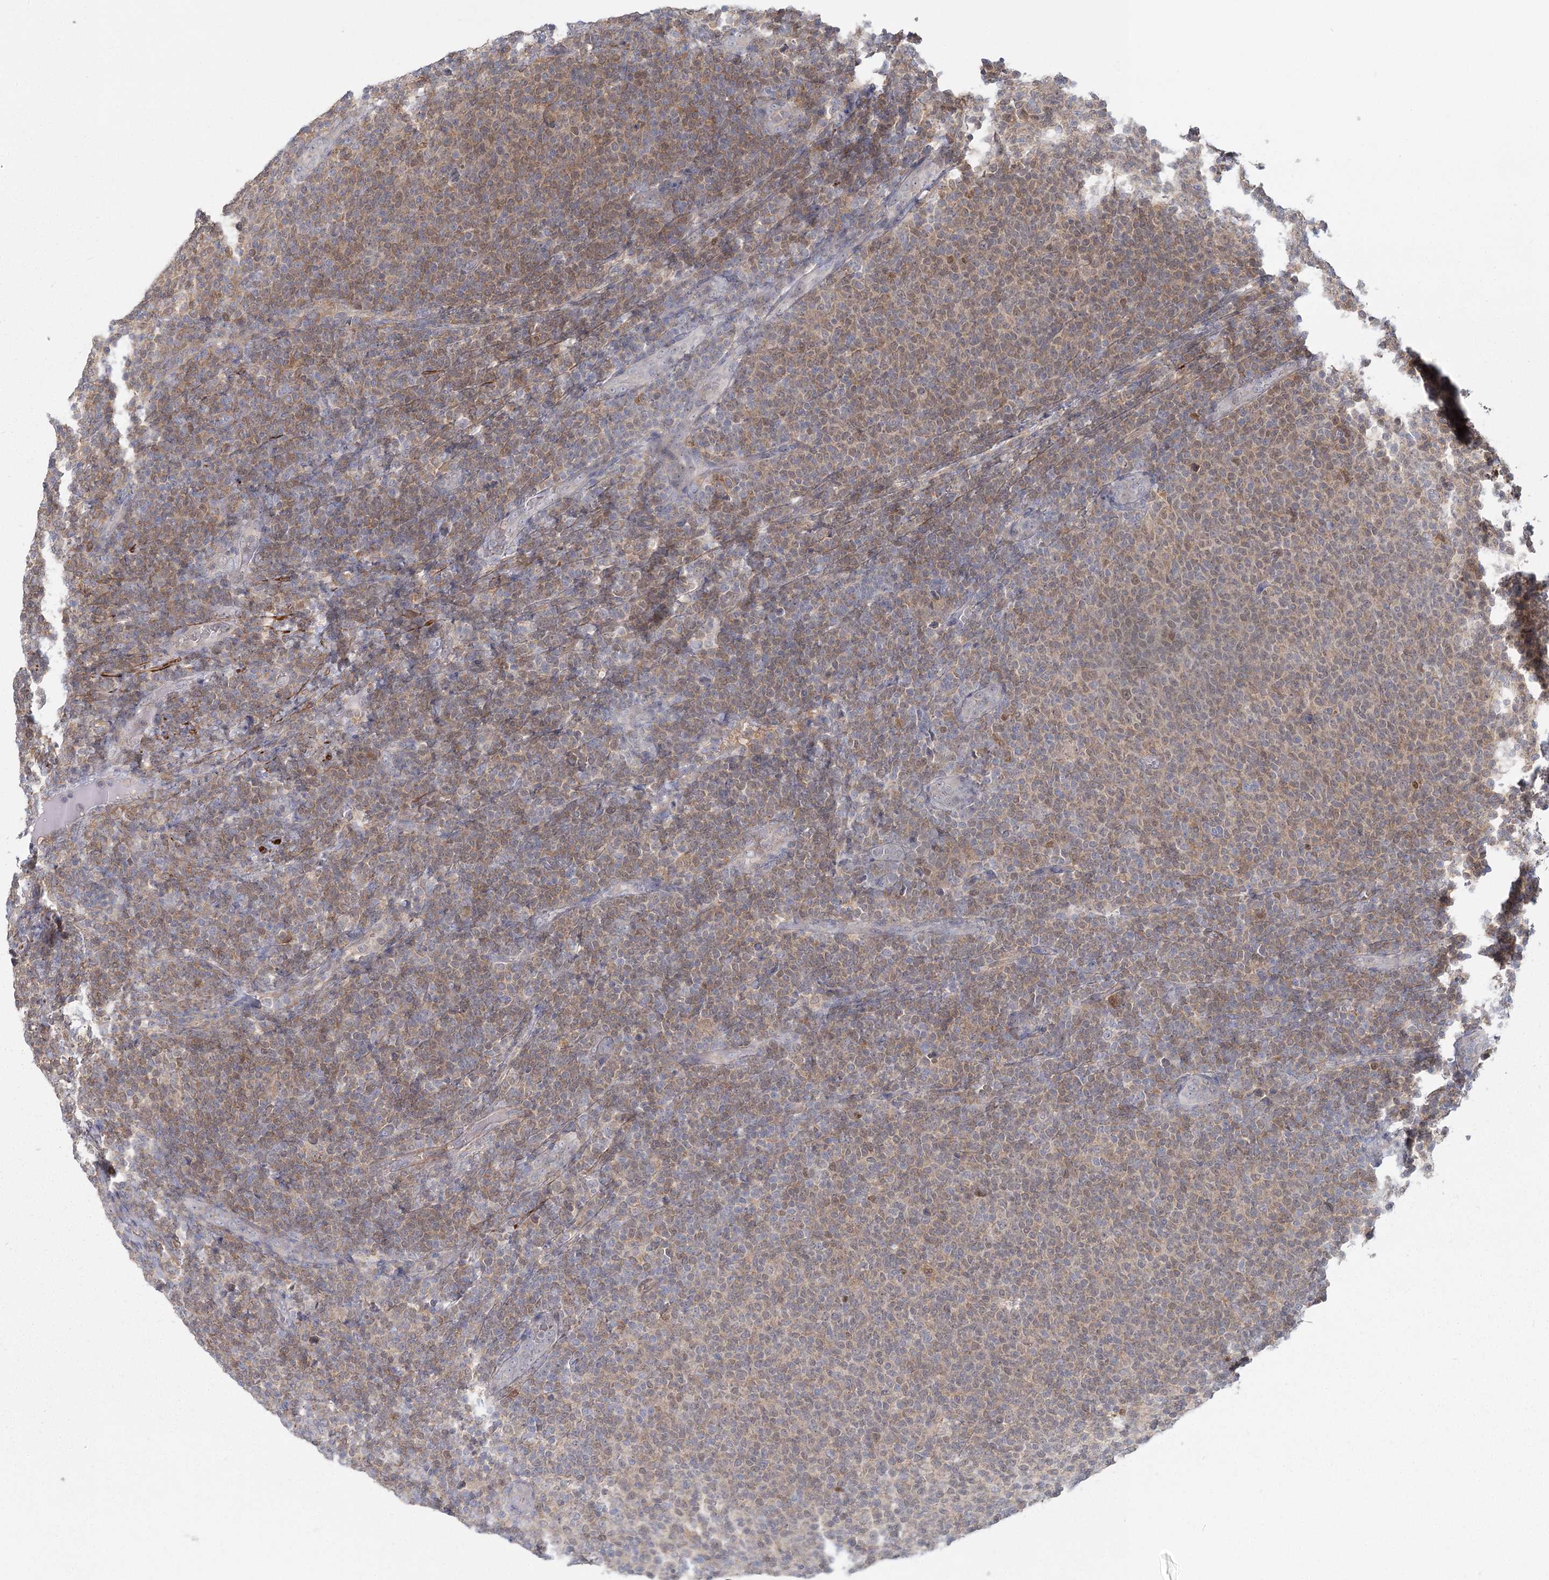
{"staining": {"intensity": "moderate", "quantity": ">75%", "location": "cytoplasmic/membranous"}, "tissue": "lymphoma", "cell_type": "Tumor cells", "image_type": "cancer", "snomed": [{"axis": "morphology", "description": "Malignant lymphoma, non-Hodgkin's type, Low grade"}, {"axis": "topography", "description": "Lymph node"}], "caption": "This is a histology image of IHC staining of low-grade malignant lymphoma, non-Hodgkin's type, which shows moderate positivity in the cytoplasmic/membranous of tumor cells.", "gene": "USP11", "patient": {"sex": "male", "age": 66}}